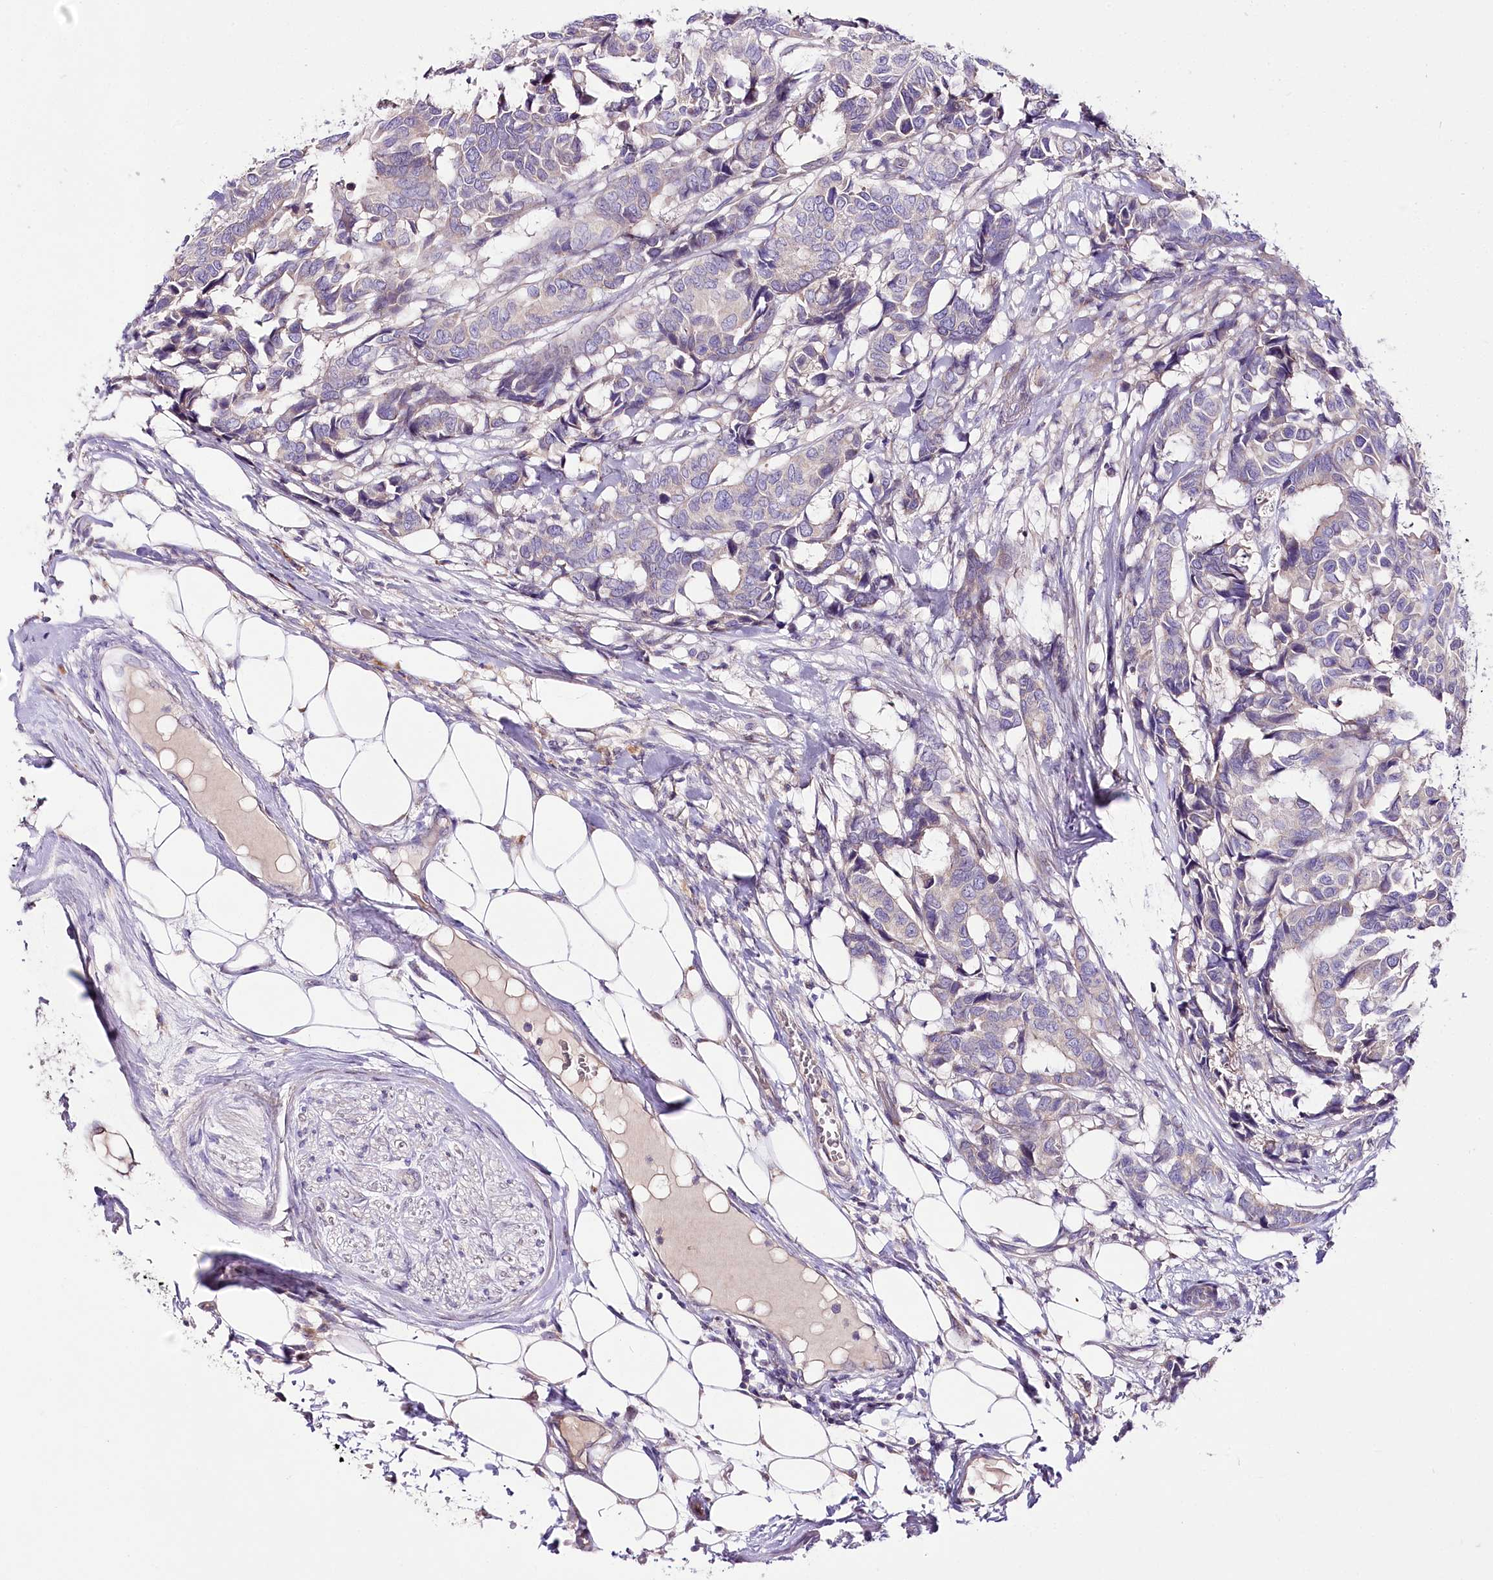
{"staining": {"intensity": "negative", "quantity": "none", "location": "none"}, "tissue": "breast cancer", "cell_type": "Tumor cells", "image_type": "cancer", "snomed": [{"axis": "morphology", "description": "Duct carcinoma"}, {"axis": "topography", "description": "Breast"}], "caption": "The immunohistochemistry (IHC) histopathology image has no significant positivity in tumor cells of invasive ductal carcinoma (breast) tissue.", "gene": "LRRC14B", "patient": {"sex": "female", "age": 87}}